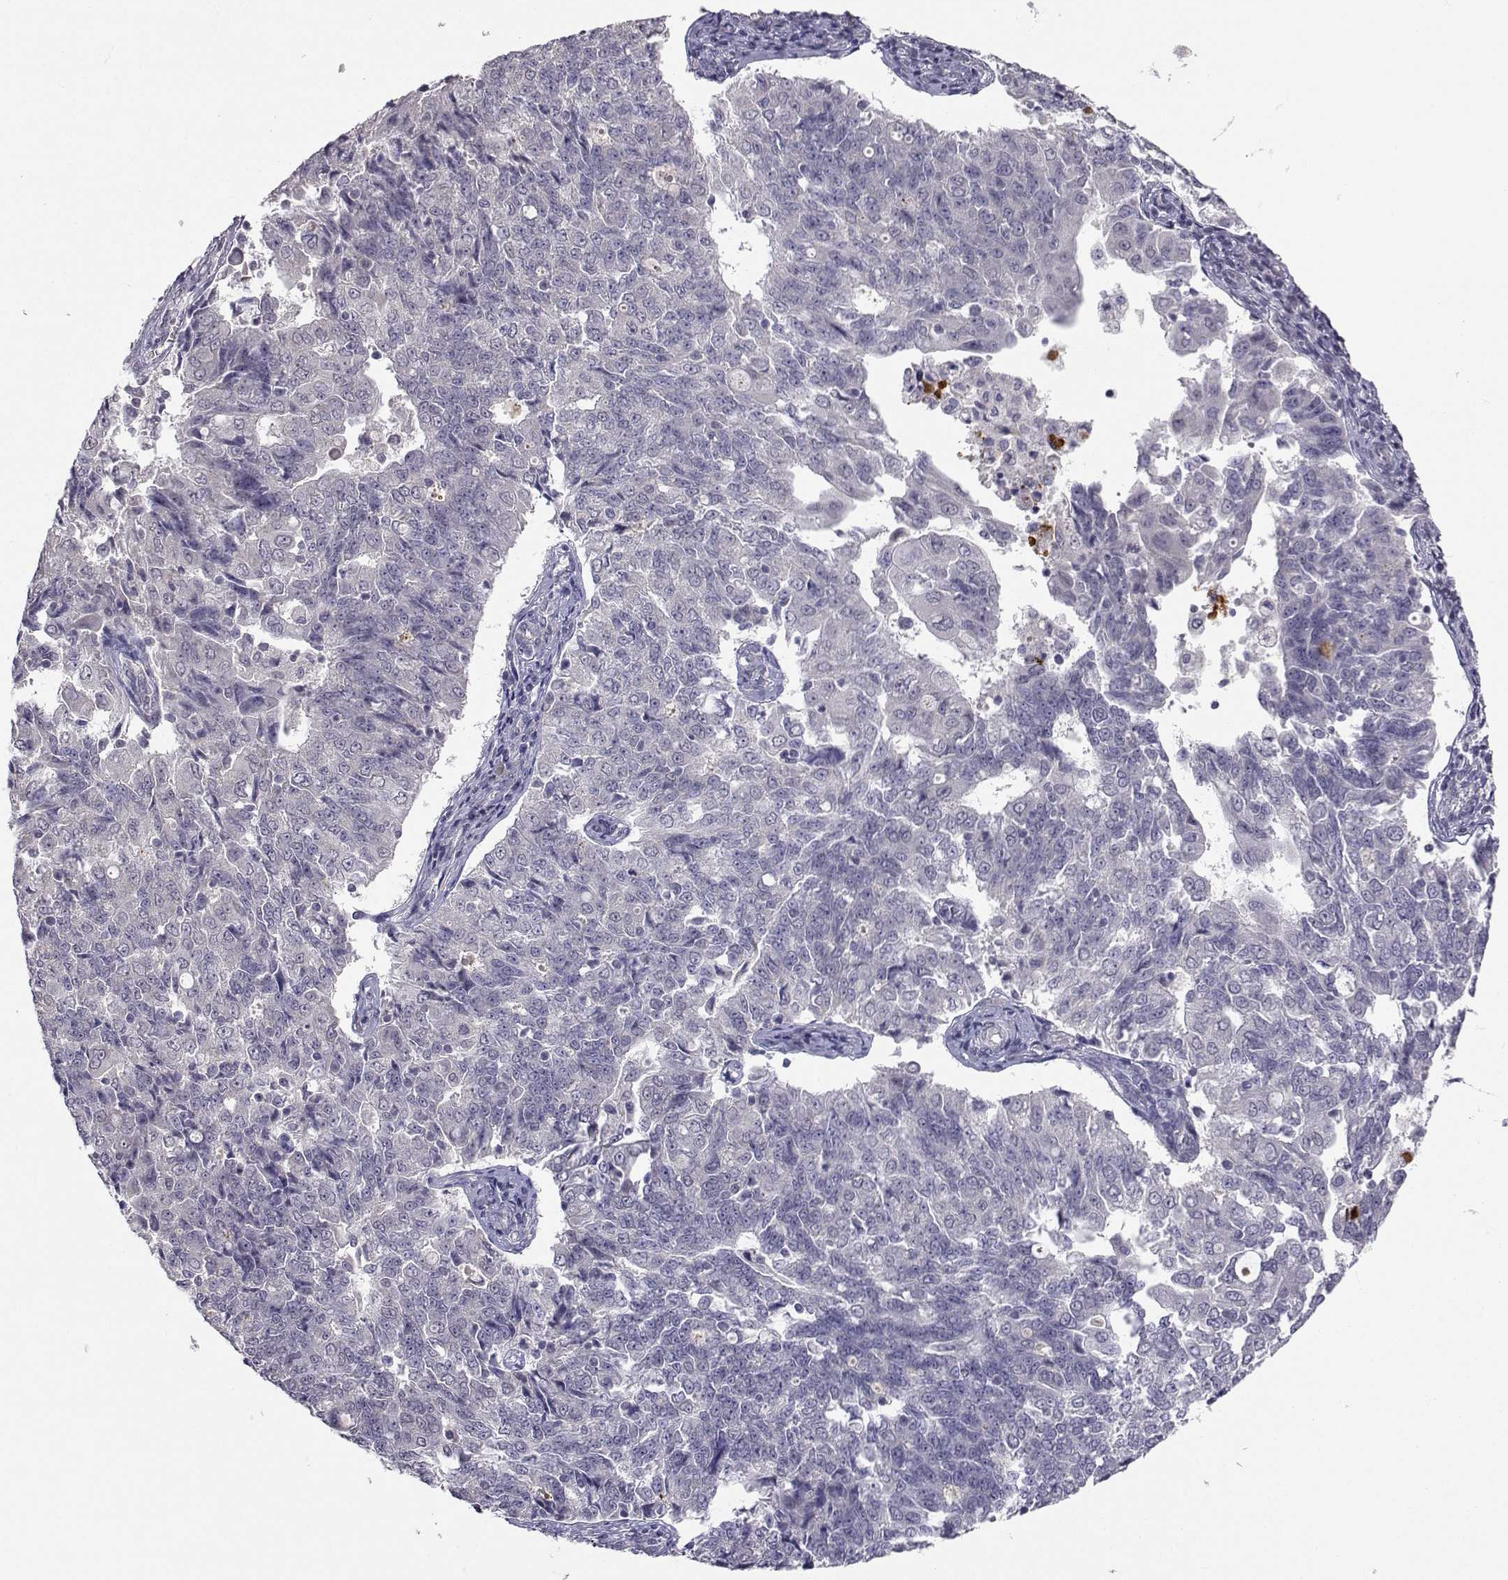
{"staining": {"intensity": "negative", "quantity": "none", "location": "none"}, "tissue": "endometrial cancer", "cell_type": "Tumor cells", "image_type": "cancer", "snomed": [{"axis": "morphology", "description": "Adenocarcinoma, NOS"}, {"axis": "topography", "description": "Endometrium"}], "caption": "This is an IHC image of human adenocarcinoma (endometrial). There is no positivity in tumor cells.", "gene": "SLC6A3", "patient": {"sex": "female", "age": 43}}